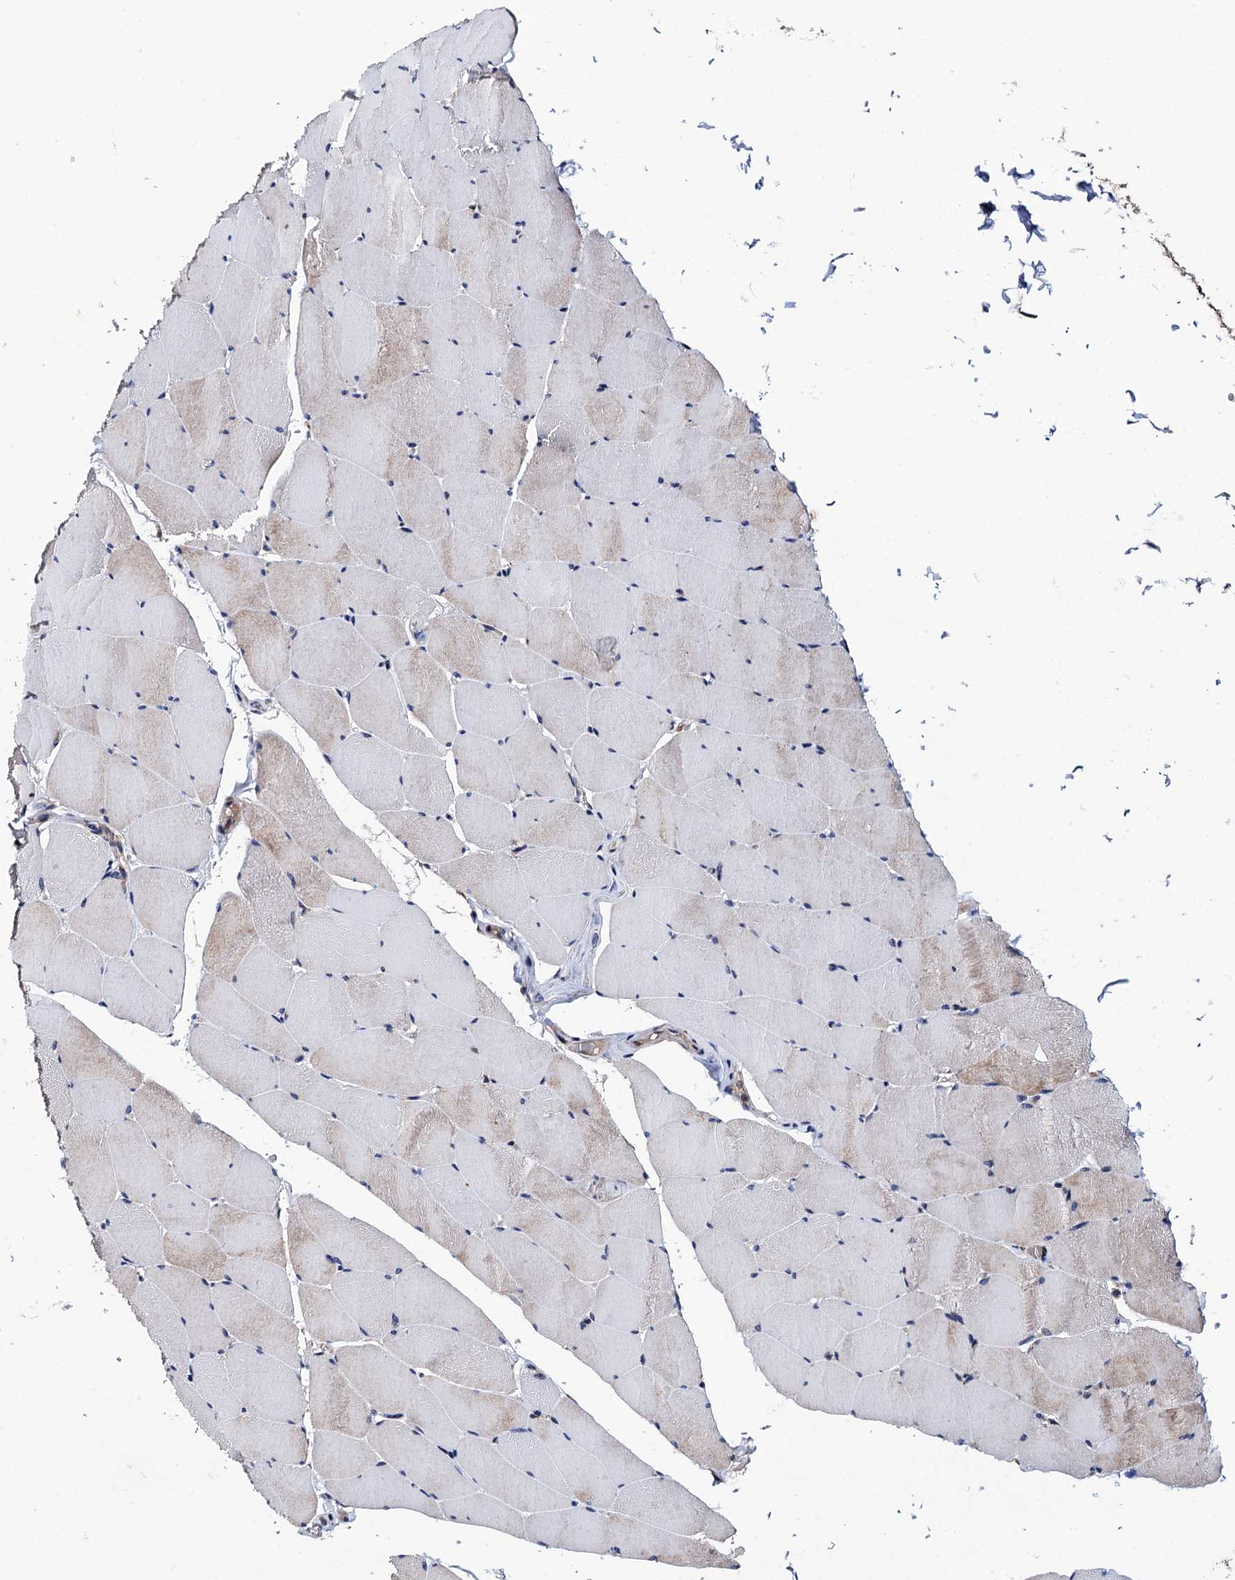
{"staining": {"intensity": "weak", "quantity": "<25%", "location": "cytoplasmic/membranous"}, "tissue": "skeletal muscle", "cell_type": "Myocytes", "image_type": "normal", "snomed": [{"axis": "morphology", "description": "Normal tissue, NOS"}, {"axis": "topography", "description": "Skeletal muscle"}], "caption": "IHC of benign human skeletal muscle exhibits no staining in myocytes.", "gene": "VPS35", "patient": {"sex": "male", "age": 62}}